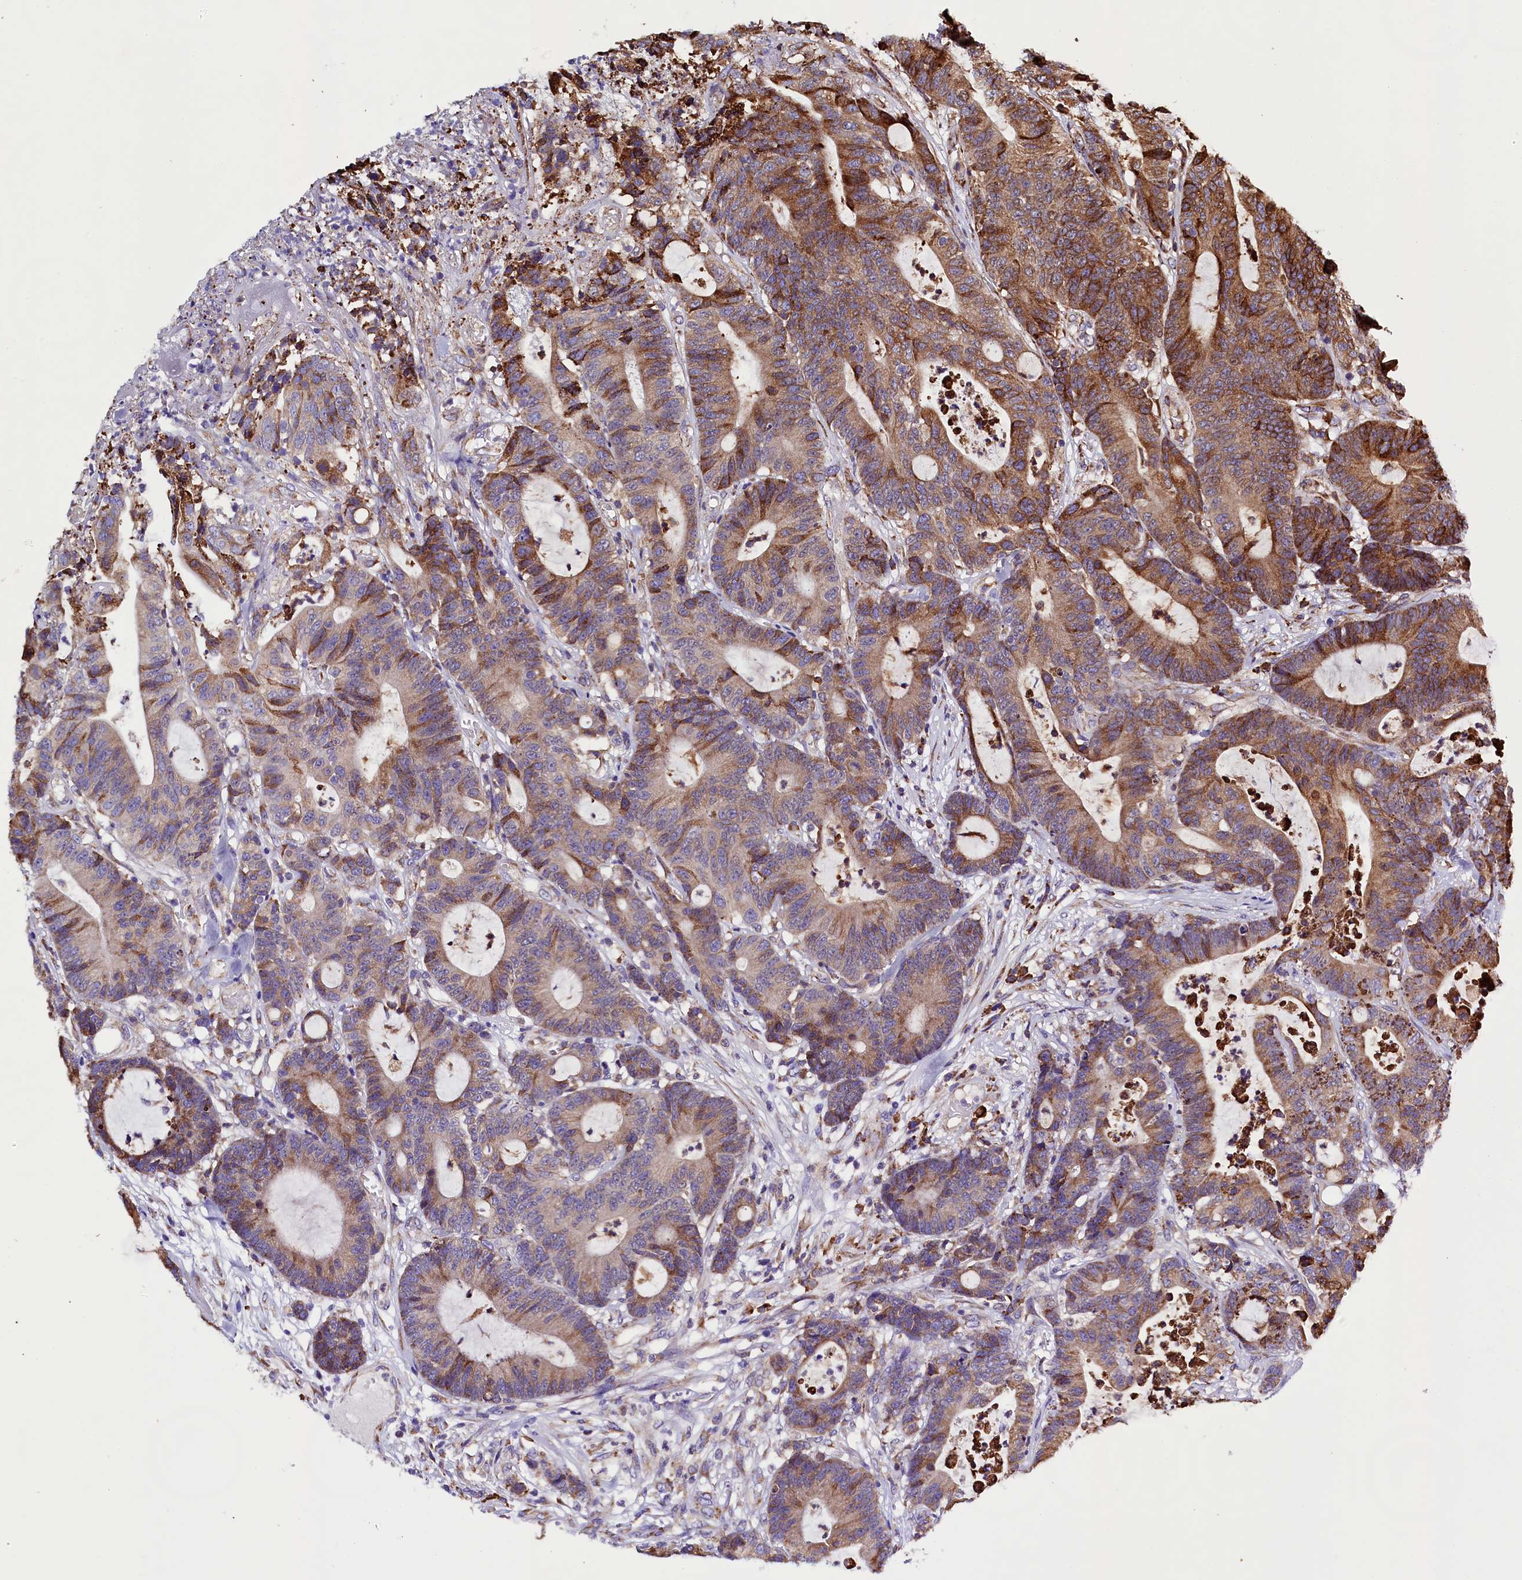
{"staining": {"intensity": "moderate", "quantity": "25%-75%", "location": "cytoplasmic/membranous"}, "tissue": "colorectal cancer", "cell_type": "Tumor cells", "image_type": "cancer", "snomed": [{"axis": "morphology", "description": "Adenocarcinoma, NOS"}, {"axis": "topography", "description": "Colon"}], "caption": "A brown stain shows moderate cytoplasmic/membranous staining of a protein in human adenocarcinoma (colorectal) tumor cells.", "gene": "CAPS2", "patient": {"sex": "female", "age": 84}}